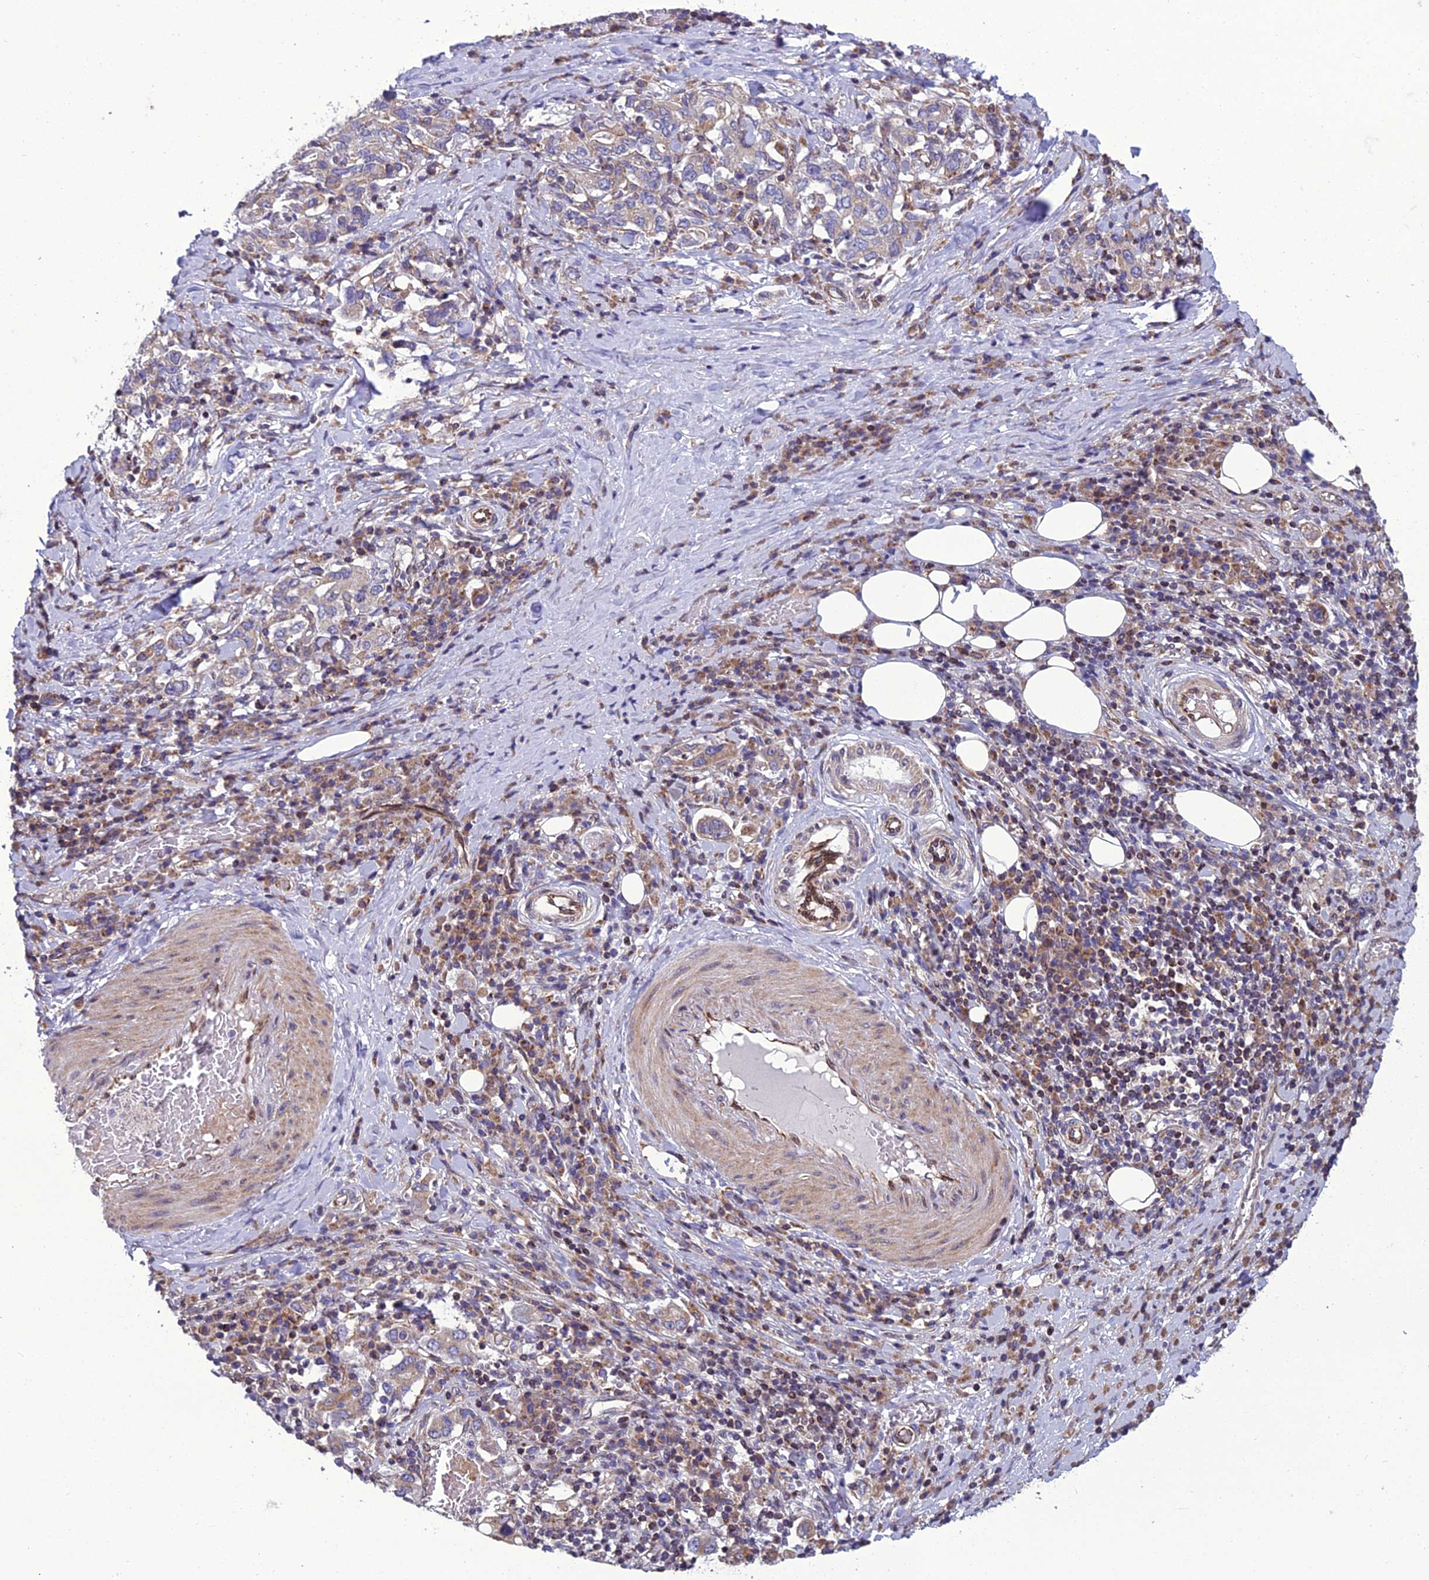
{"staining": {"intensity": "weak", "quantity": "25%-75%", "location": "cytoplasmic/membranous"}, "tissue": "stomach cancer", "cell_type": "Tumor cells", "image_type": "cancer", "snomed": [{"axis": "morphology", "description": "Adenocarcinoma, NOS"}, {"axis": "topography", "description": "Stomach, upper"}, {"axis": "topography", "description": "Stomach"}], "caption": "Protein expression analysis of stomach cancer (adenocarcinoma) reveals weak cytoplasmic/membranous staining in about 25%-75% of tumor cells. The staining was performed using DAB (3,3'-diaminobenzidine) to visualize the protein expression in brown, while the nuclei were stained in blue with hematoxylin (Magnification: 20x).", "gene": "GIMAP1", "patient": {"sex": "male", "age": 62}}